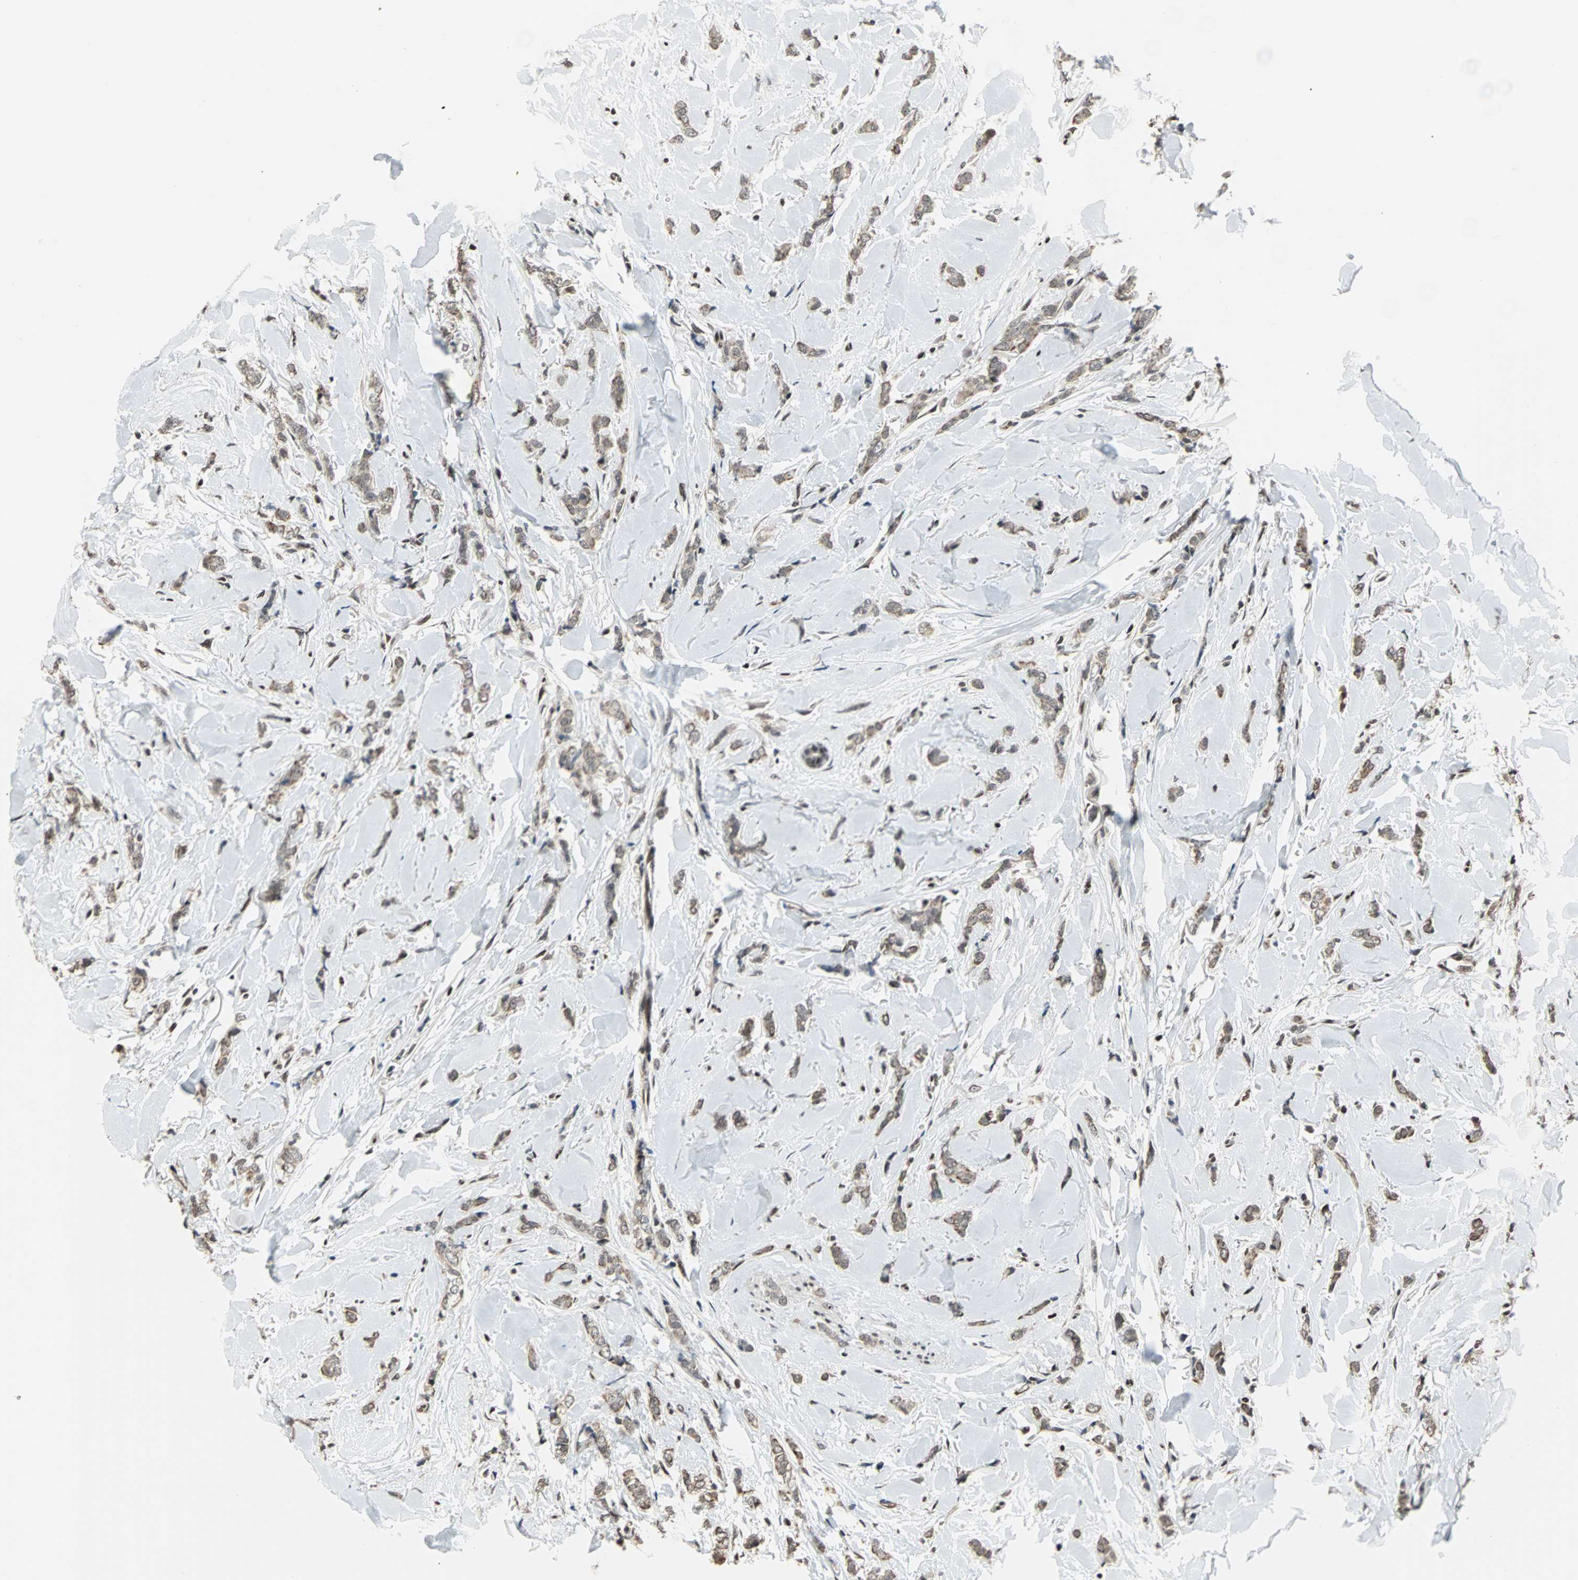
{"staining": {"intensity": "weak", "quantity": ">75%", "location": "cytoplasmic/membranous"}, "tissue": "breast cancer", "cell_type": "Tumor cells", "image_type": "cancer", "snomed": [{"axis": "morphology", "description": "Lobular carcinoma"}, {"axis": "topography", "description": "Skin"}, {"axis": "topography", "description": "Breast"}], "caption": "Approximately >75% of tumor cells in human breast cancer display weak cytoplasmic/membranous protein positivity as visualized by brown immunohistochemical staining.", "gene": "TERF2IP", "patient": {"sex": "female", "age": 46}}